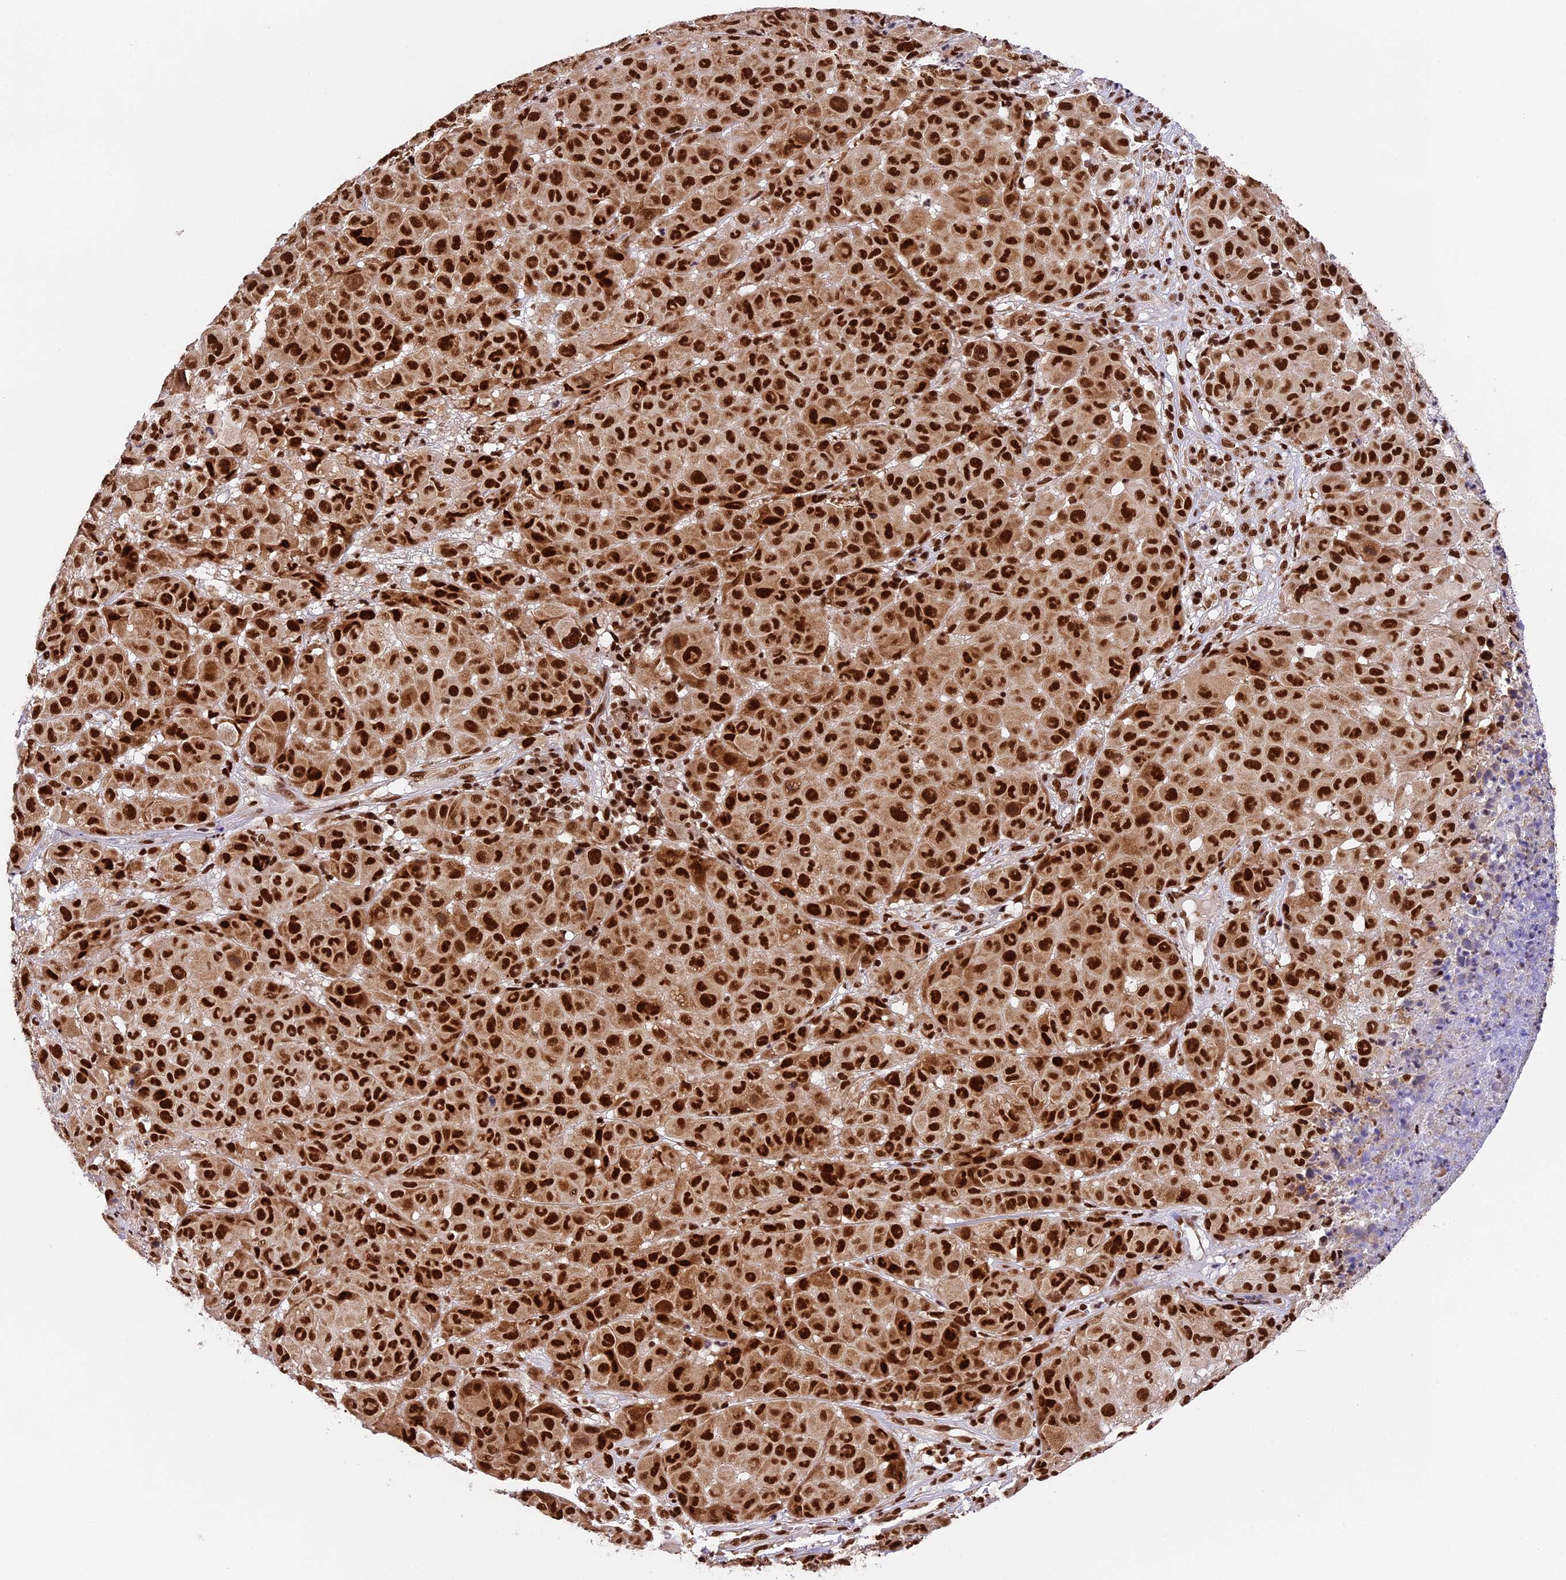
{"staining": {"intensity": "strong", "quantity": ">75%", "location": "nuclear"}, "tissue": "melanoma", "cell_type": "Tumor cells", "image_type": "cancer", "snomed": [{"axis": "morphology", "description": "Malignant melanoma, NOS"}, {"axis": "topography", "description": "Skin"}], "caption": "A high-resolution image shows IHC staining of melanoma, which demonstrates strong nuclear staining in approximately >75% of tumor cells.", "gene": "RAMAC", "patient": {"sex": "male", "age": 73}}